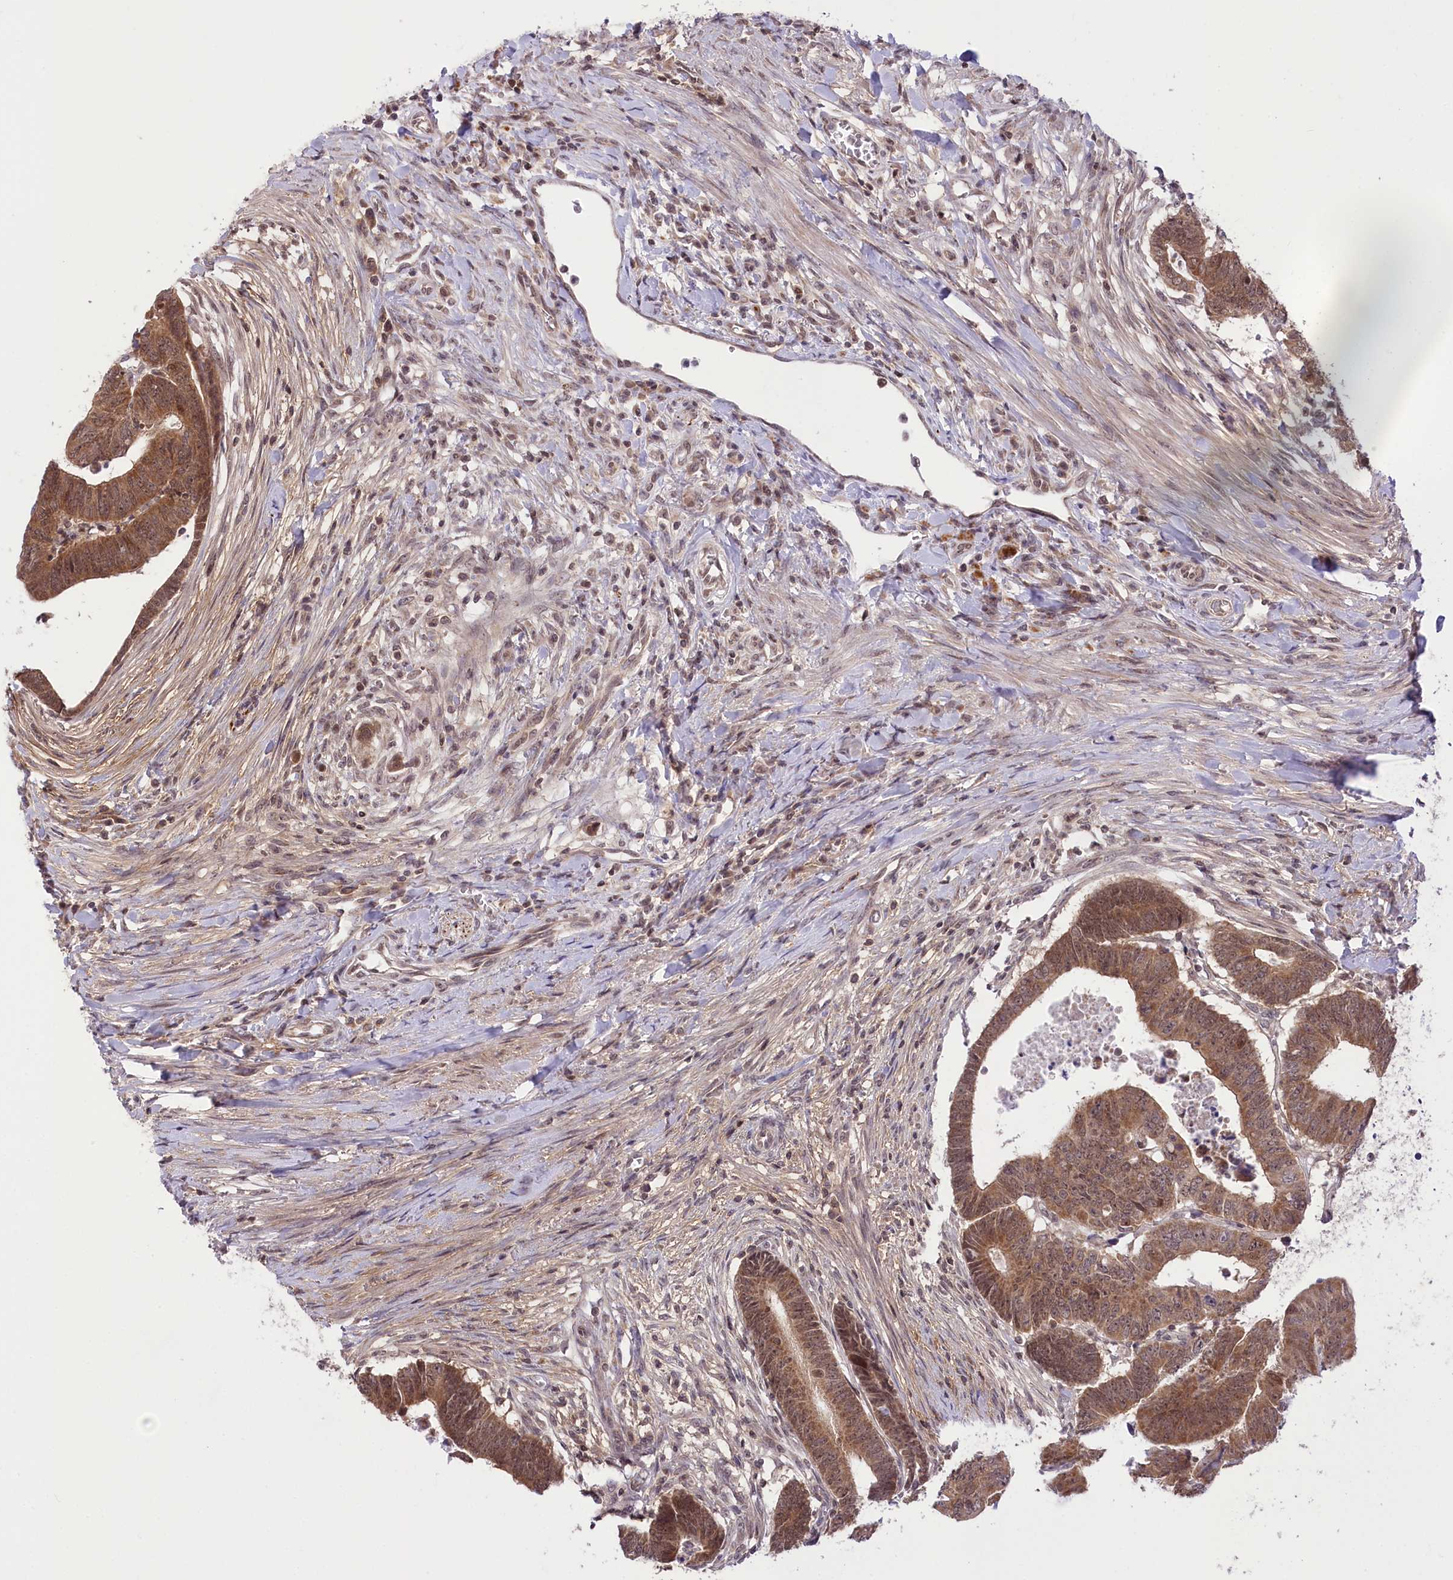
{"staining": {"intensity": "moderate", "quantity": ">75%", "location": "cytoplasmic/membranous,nuclear"}, "tissue": "colorectal cancer", "cell_type": "Tumor cells", "image_type": "cancer", "snomed": [{"axis": "morphology", "description": "Normal tissue, NOS"}, {"axis": "morphology", "description": "Adenocarcinoma, NOS"}, {"axis": "topography", "description": "Rectum"}], "caption": "This micrograph reveals colorectal adenocarcinoma stained with IHC to label a protein in brown. The cytoplasmic/membranous and nuclear of tumor cells show moderate positivity for the protein. Nuclei are counter-stained blue.", "gene": "ZMAT2", "patient": {"sex": "female", "age": 65}}